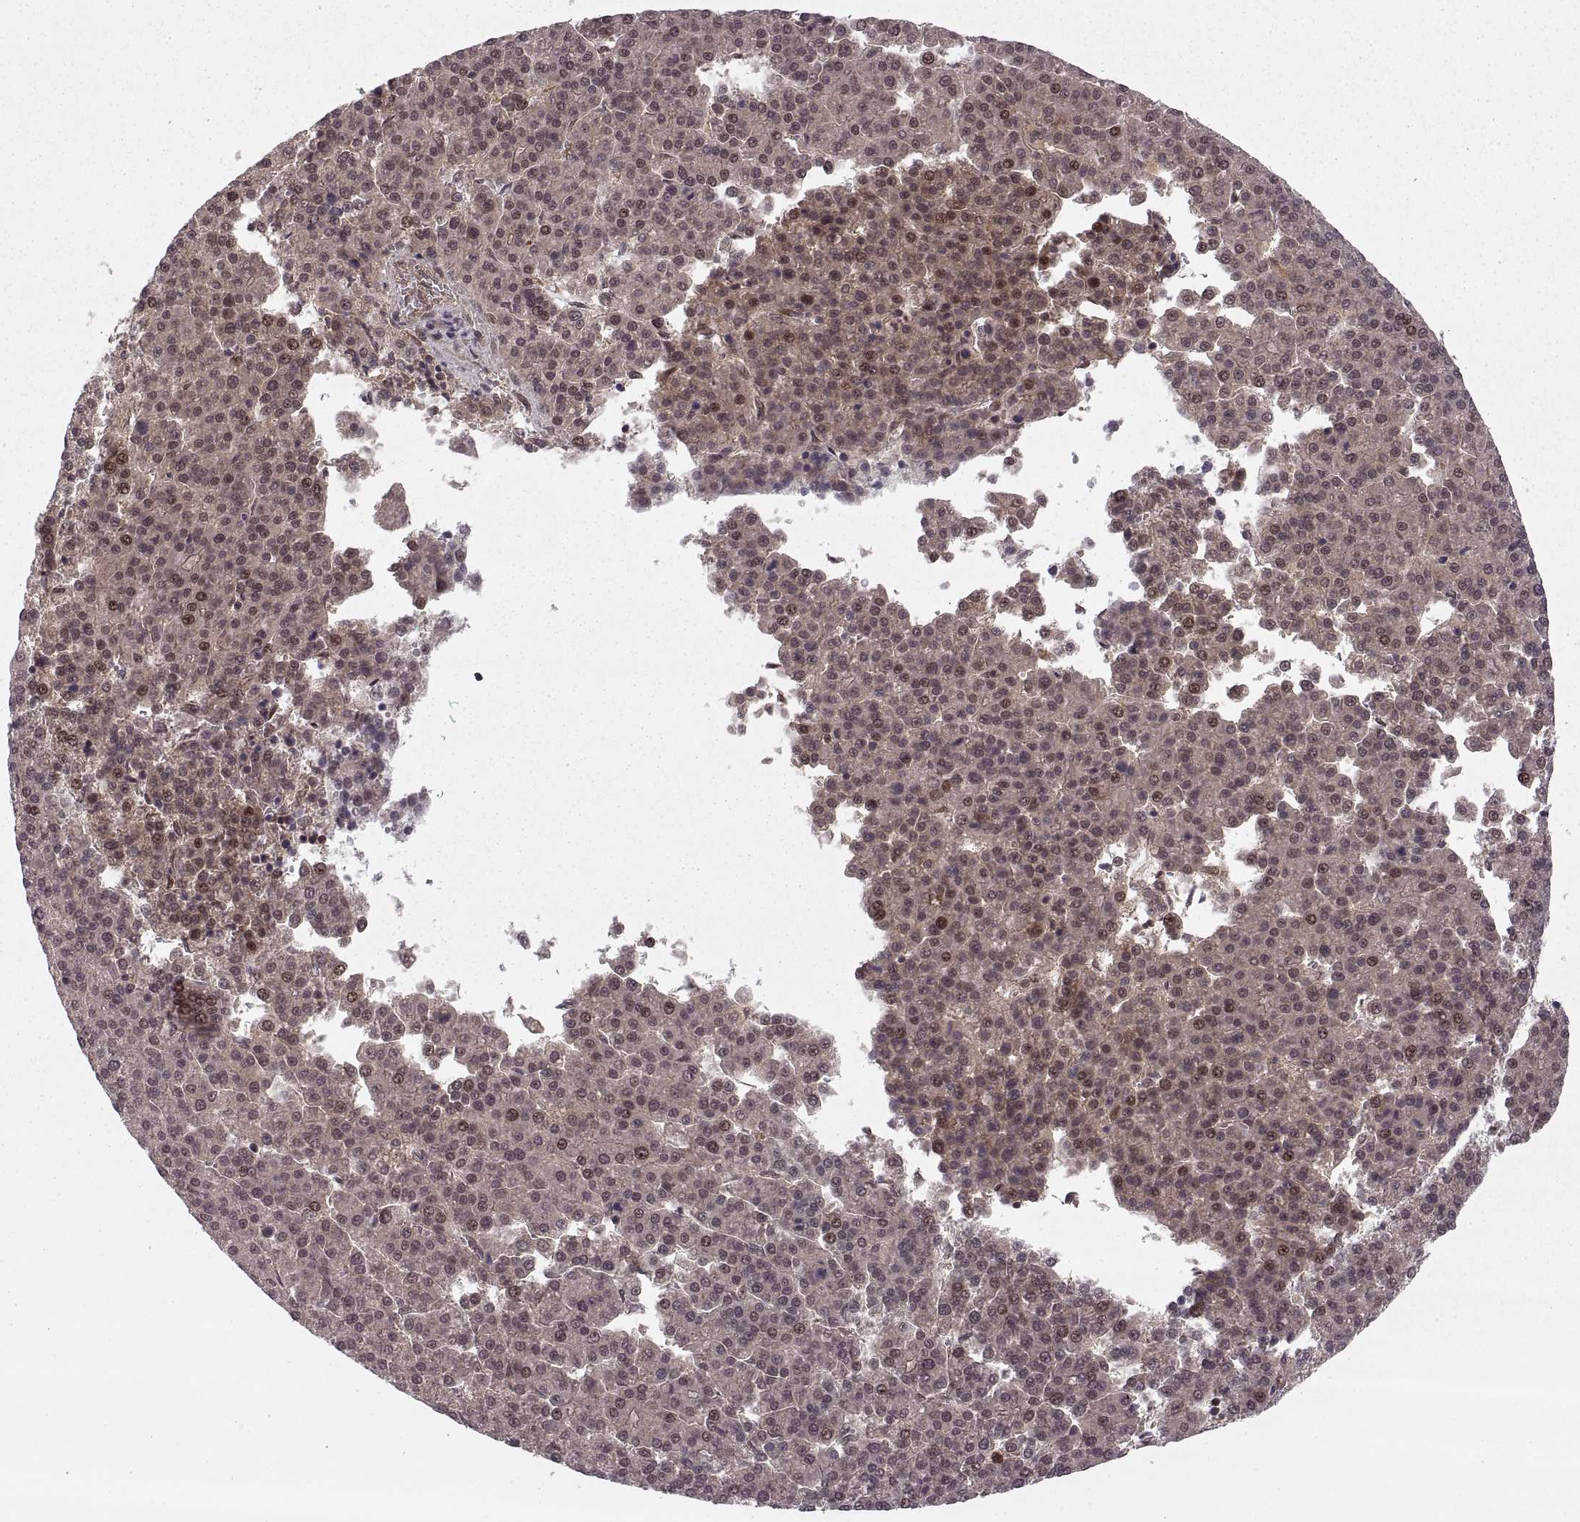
{"staining": {"intensity": "weak", "quantity": ">75%", "location": "cytoplasmic/membranous,nuclear"}, "tissue": "liver cancer", "cell_type": "Tumor cells", "image_type": "cancer", "snomed": [{"axis": "morphology", "description": "Carcinoma, Hepatocellular, NOS"}, {"axis": "topography", "description": "Liver"}], "caption": "A brown stain shows weak cytoplasmic/membranous and nuclear positivity of a protein in human liver cancer tumor cells.", "gene": "DEDD", "patient": {"sex": "female", "age": 58}}